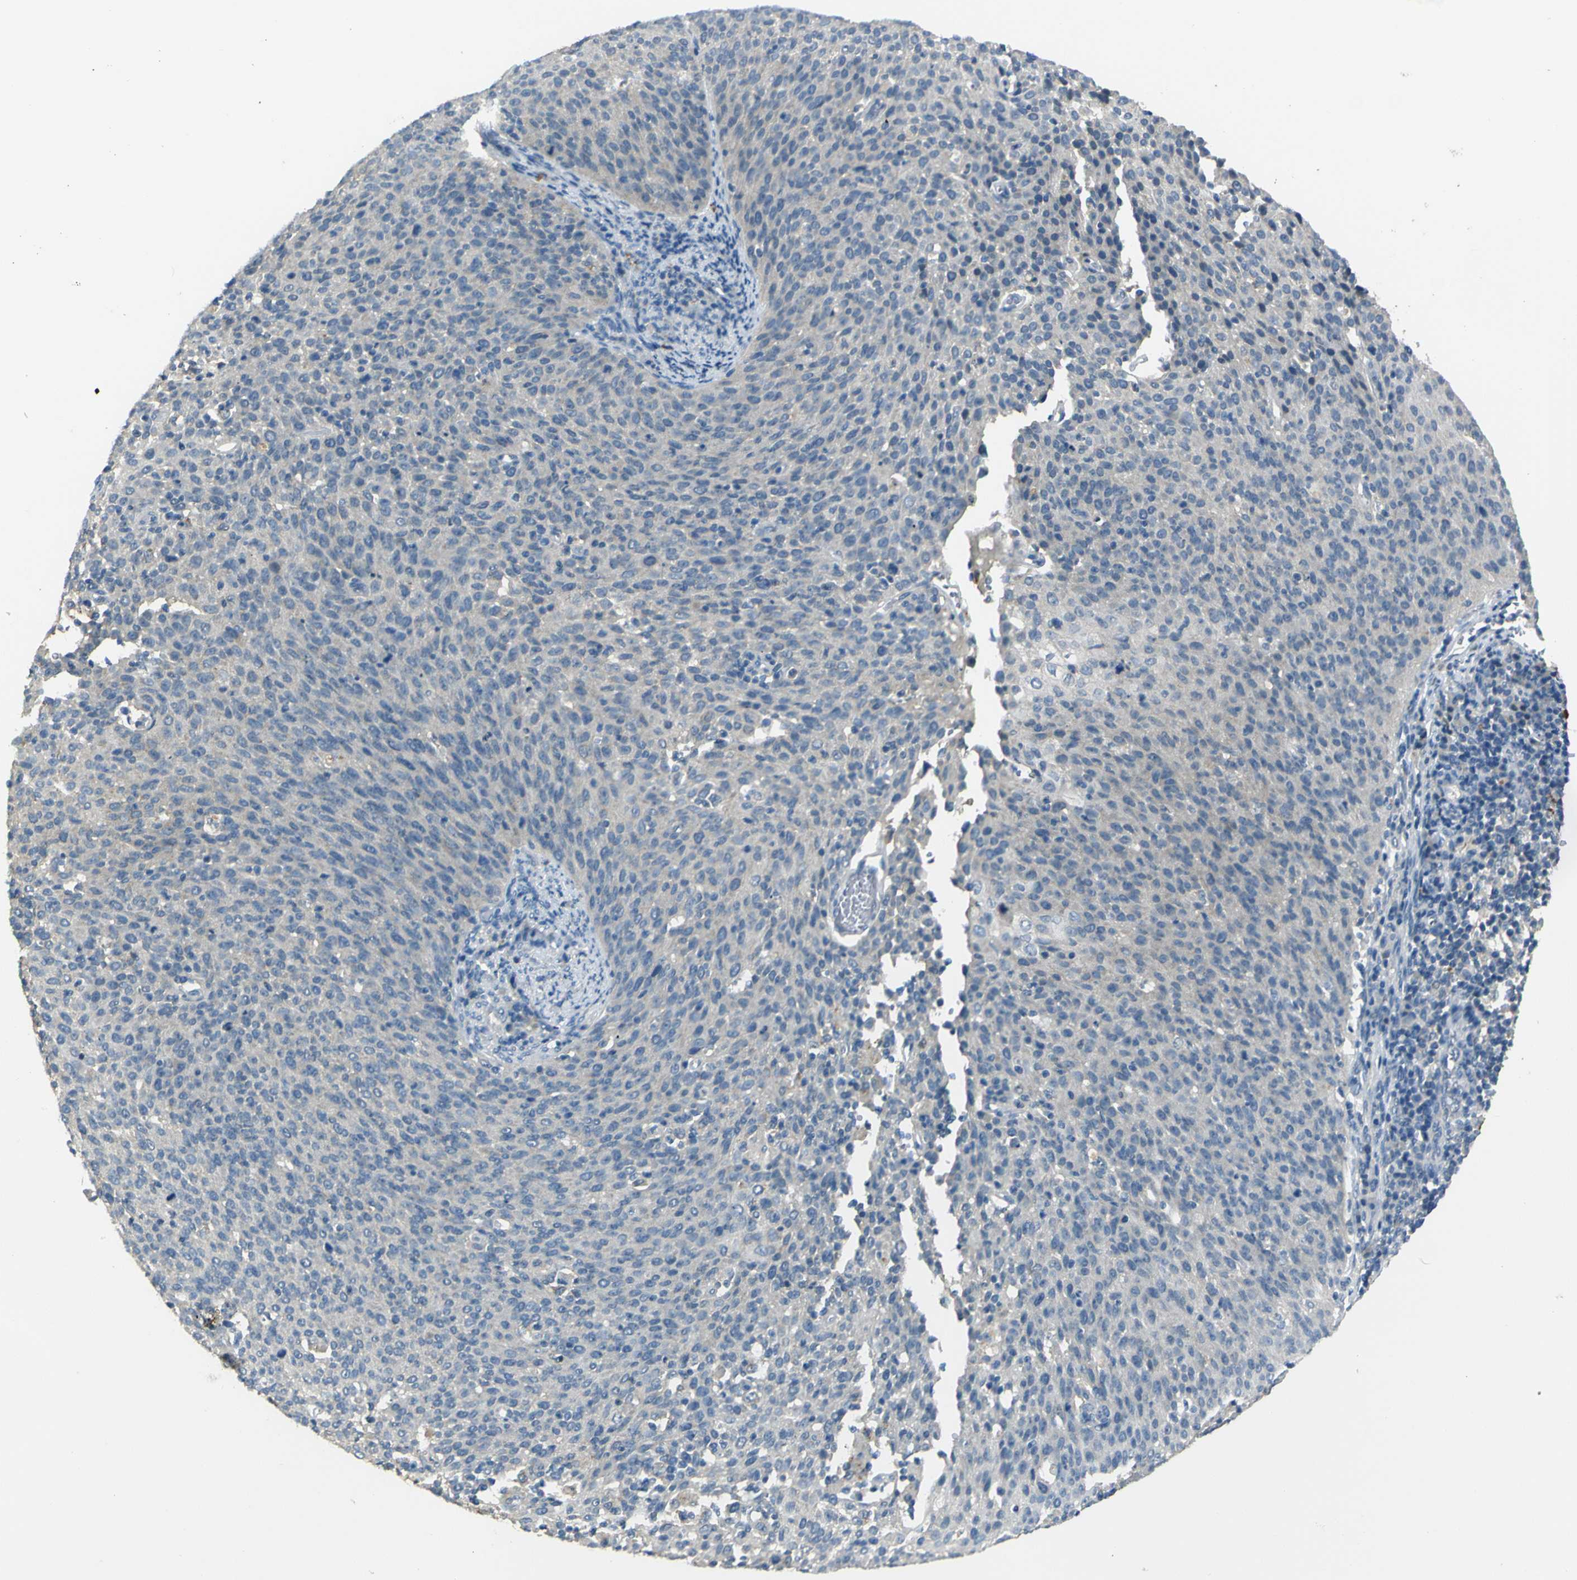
{"staining": {"intensity": "negative", "quantity": "none", "location": "none"}, "tissue": "cervical cancer", "cell_type": "Tumor cells", "image_type": "cancer", "snomed": [{"axis": "morphology", "description": "Squamous cell carcinoma, NOS"}, {"axis": "topography", "description": "Cervix"}], "caption": "A photomicrograph of human cervical squamous cell carcinoma is negative for staining in tumor cells.", "gene": "C6orf89", "patient": {"sex": "female", "age": 38}}